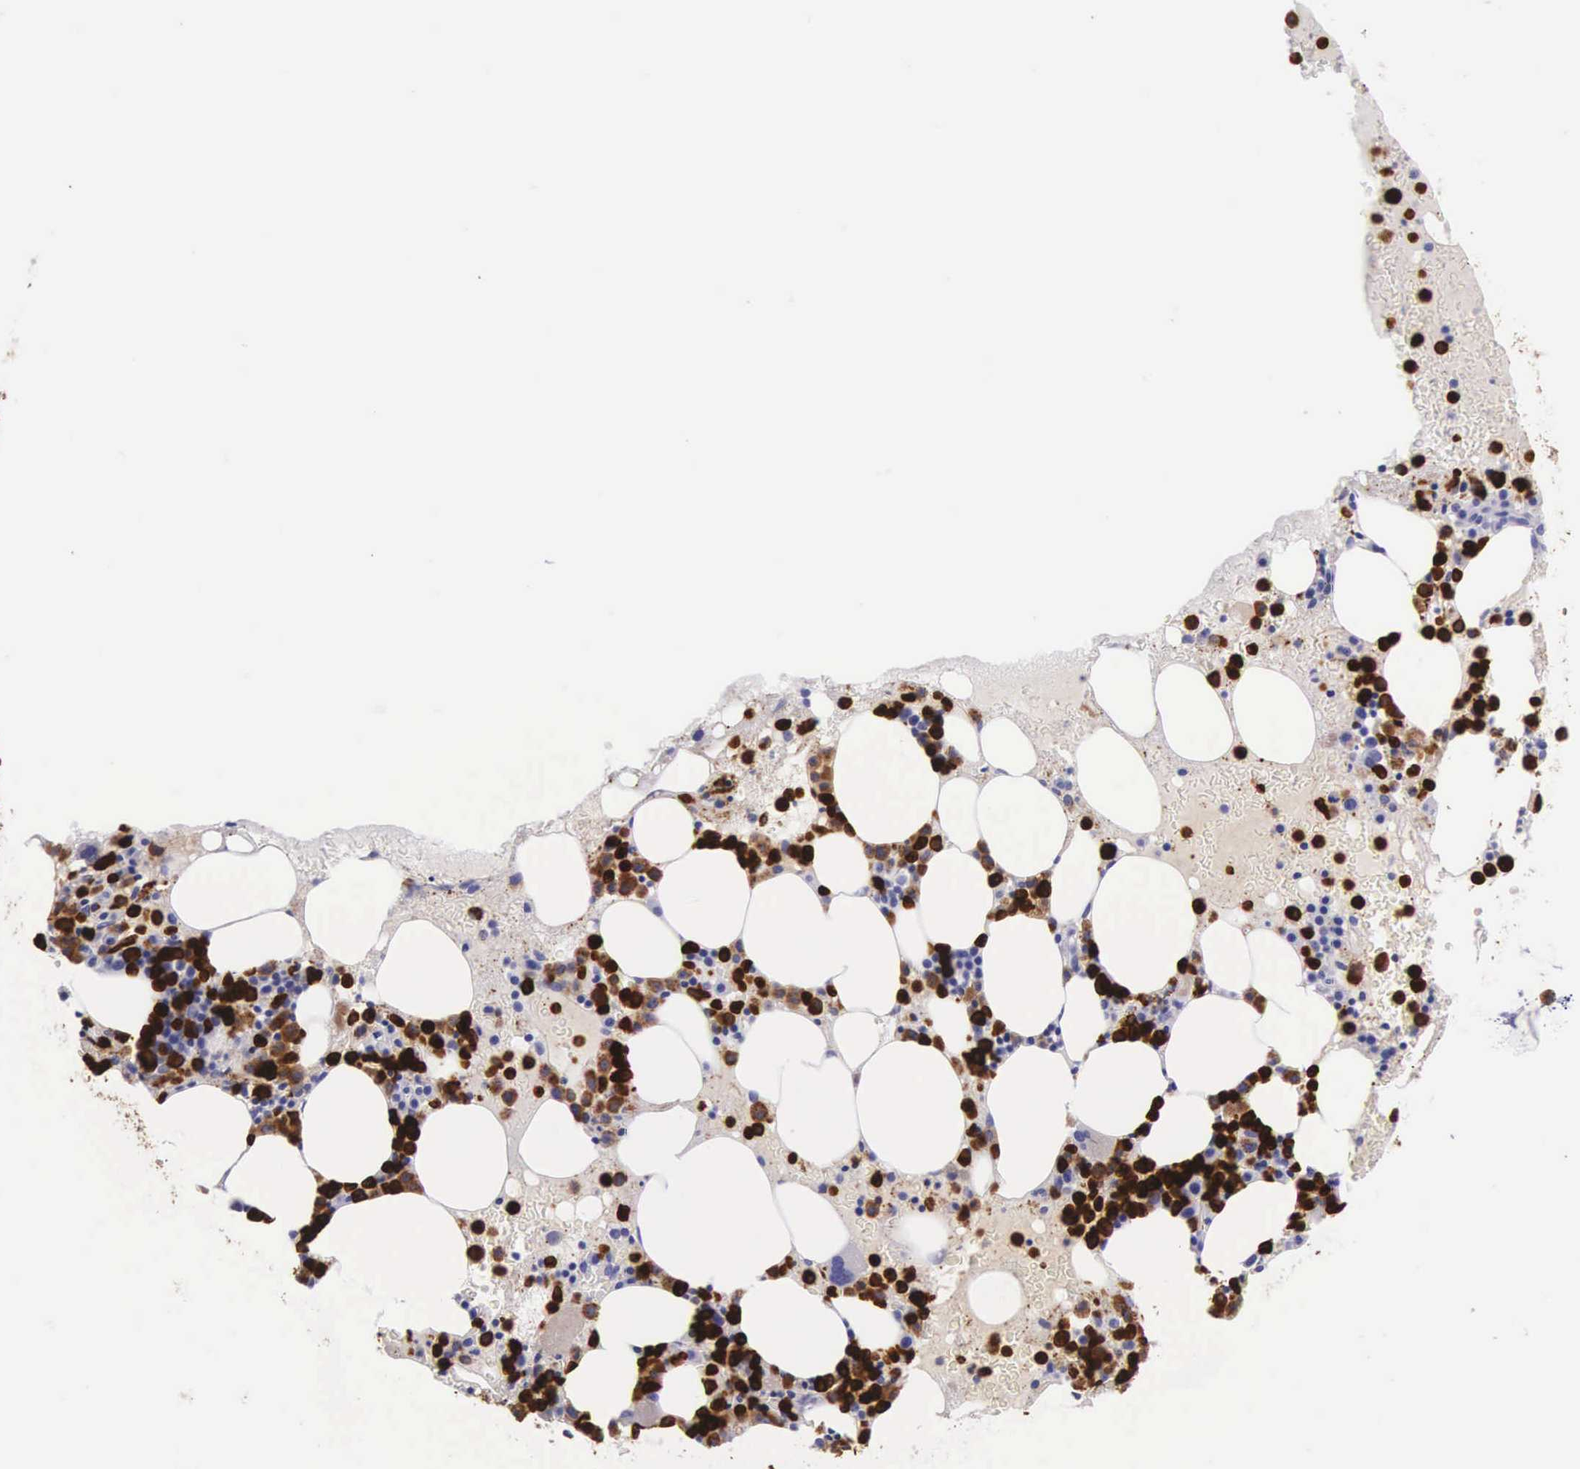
{"staining": {"intensity": "strong", "quantity": "25%-75%", "location": "cytoplasmic/membranous"}, "tissue": "bone marrow", "cell_type": "Hematopoietic cells", "image_type": "normal", "snomed": [{"axis": "morphology", "description": "Normal tissue, NOS"}, {"axis": "topography", "description": "Bone marrow"}], "caption": "About 25%-75% of hematopoietic cells in unremarkable human bone marrow demonstrate strong cytoplasmic/membranous protein expression as visualized by brown immunohistochemical staining.", "gene": "FCN1", "patient": {"sex": "female", "age": 88}}